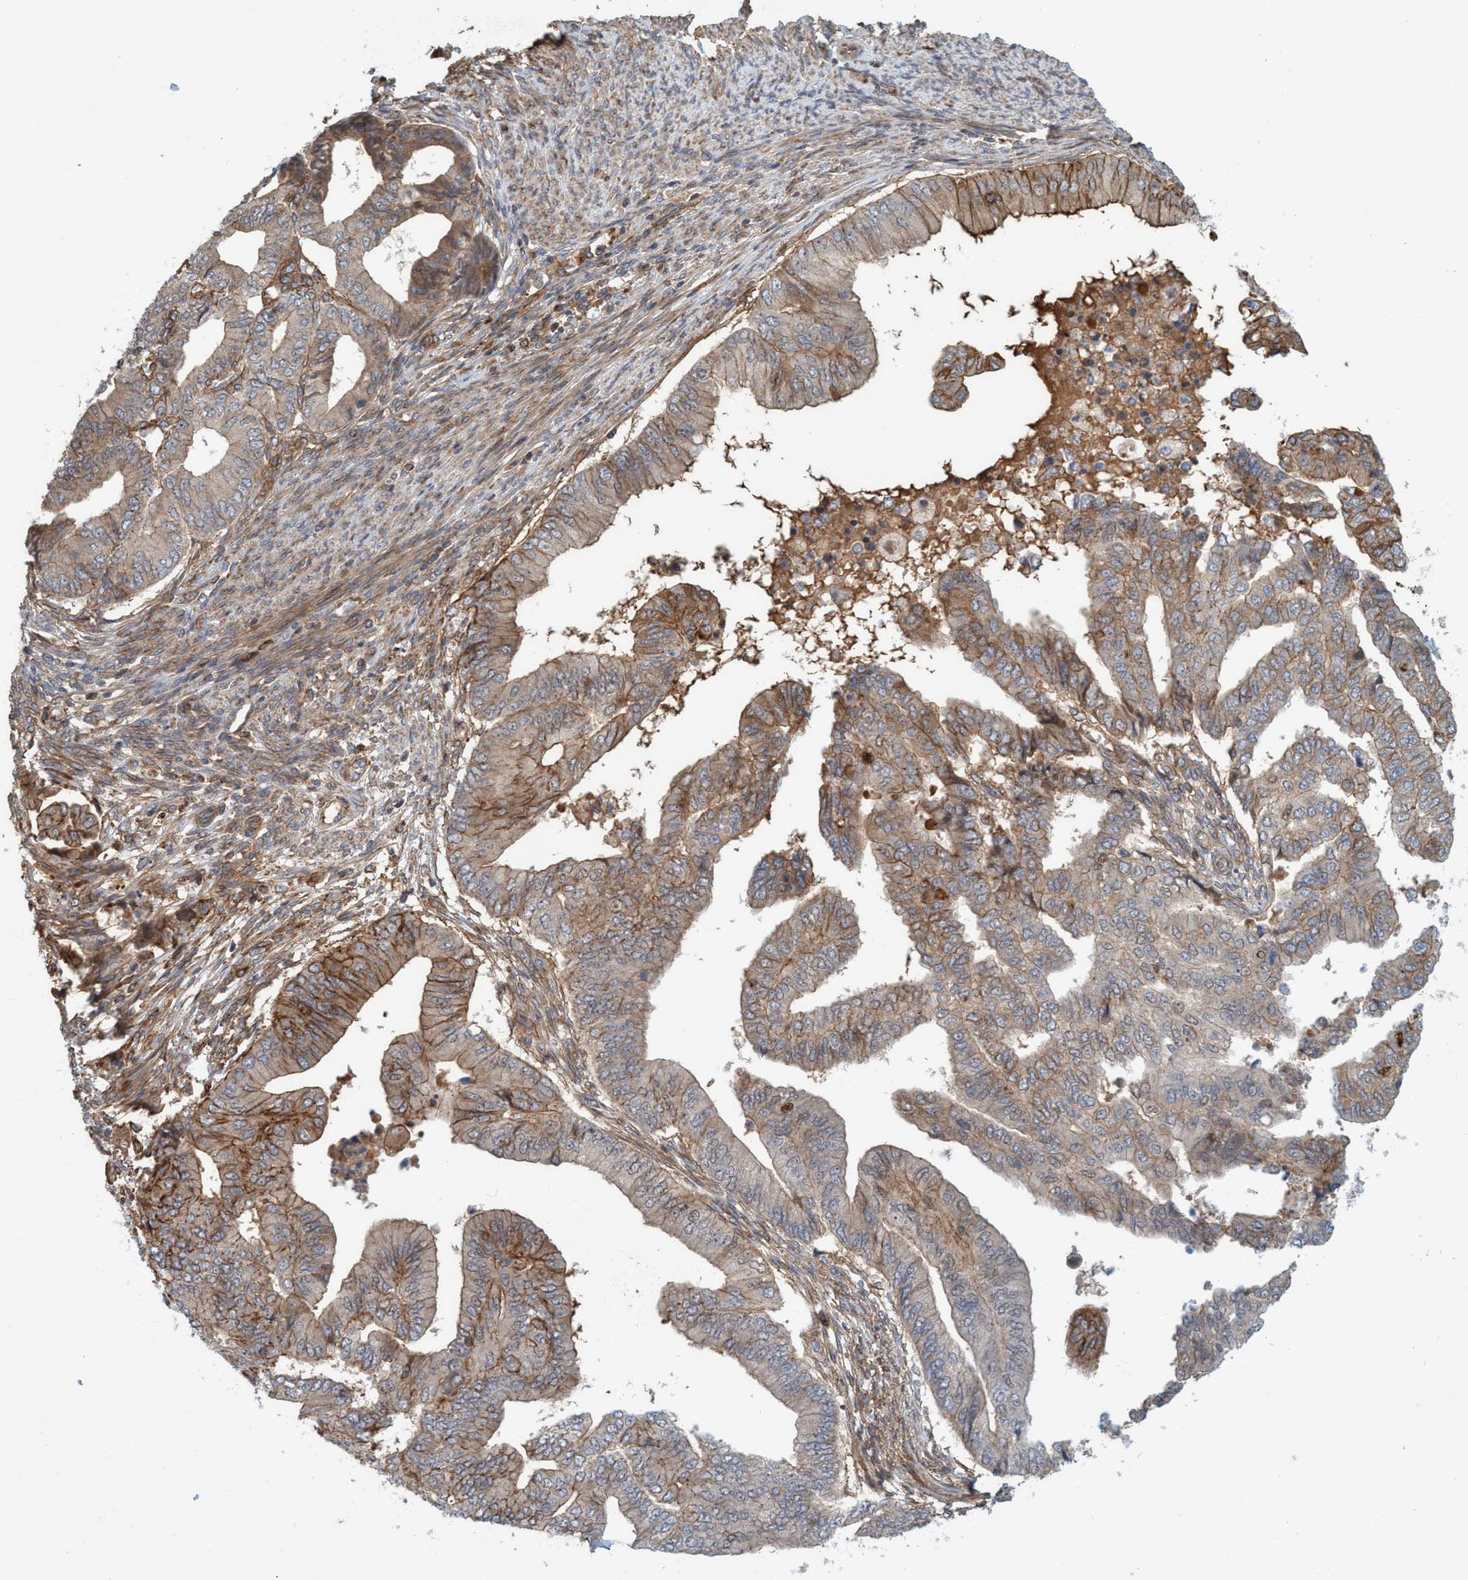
{"staining": {"intensity": "moderate", "quantity": "25%-75%", "location": "cytoplasmic/membranous"}, "tissue": "endometrial cancer", "cell_type": "Tumor cells", "image_type": "cancer", "snomed": [{"axis": "morphology", "description": "Polyp, NOS"}, {"axis": "morphology", "description": "Adenocarcinoma, NOS"}, {"axis": "morphology", "description": "Adenoma, NOS"}, {"axis": "topography", "description": "Endometrium"}], "caption": "Polyp (endometrial) tissue exhibits moderate cytoplasmic/membranous positivity in approximately 25%-75% of tumor cells", "gene": "SPECC1", "patient": {"sex": "female", "age": 79}}